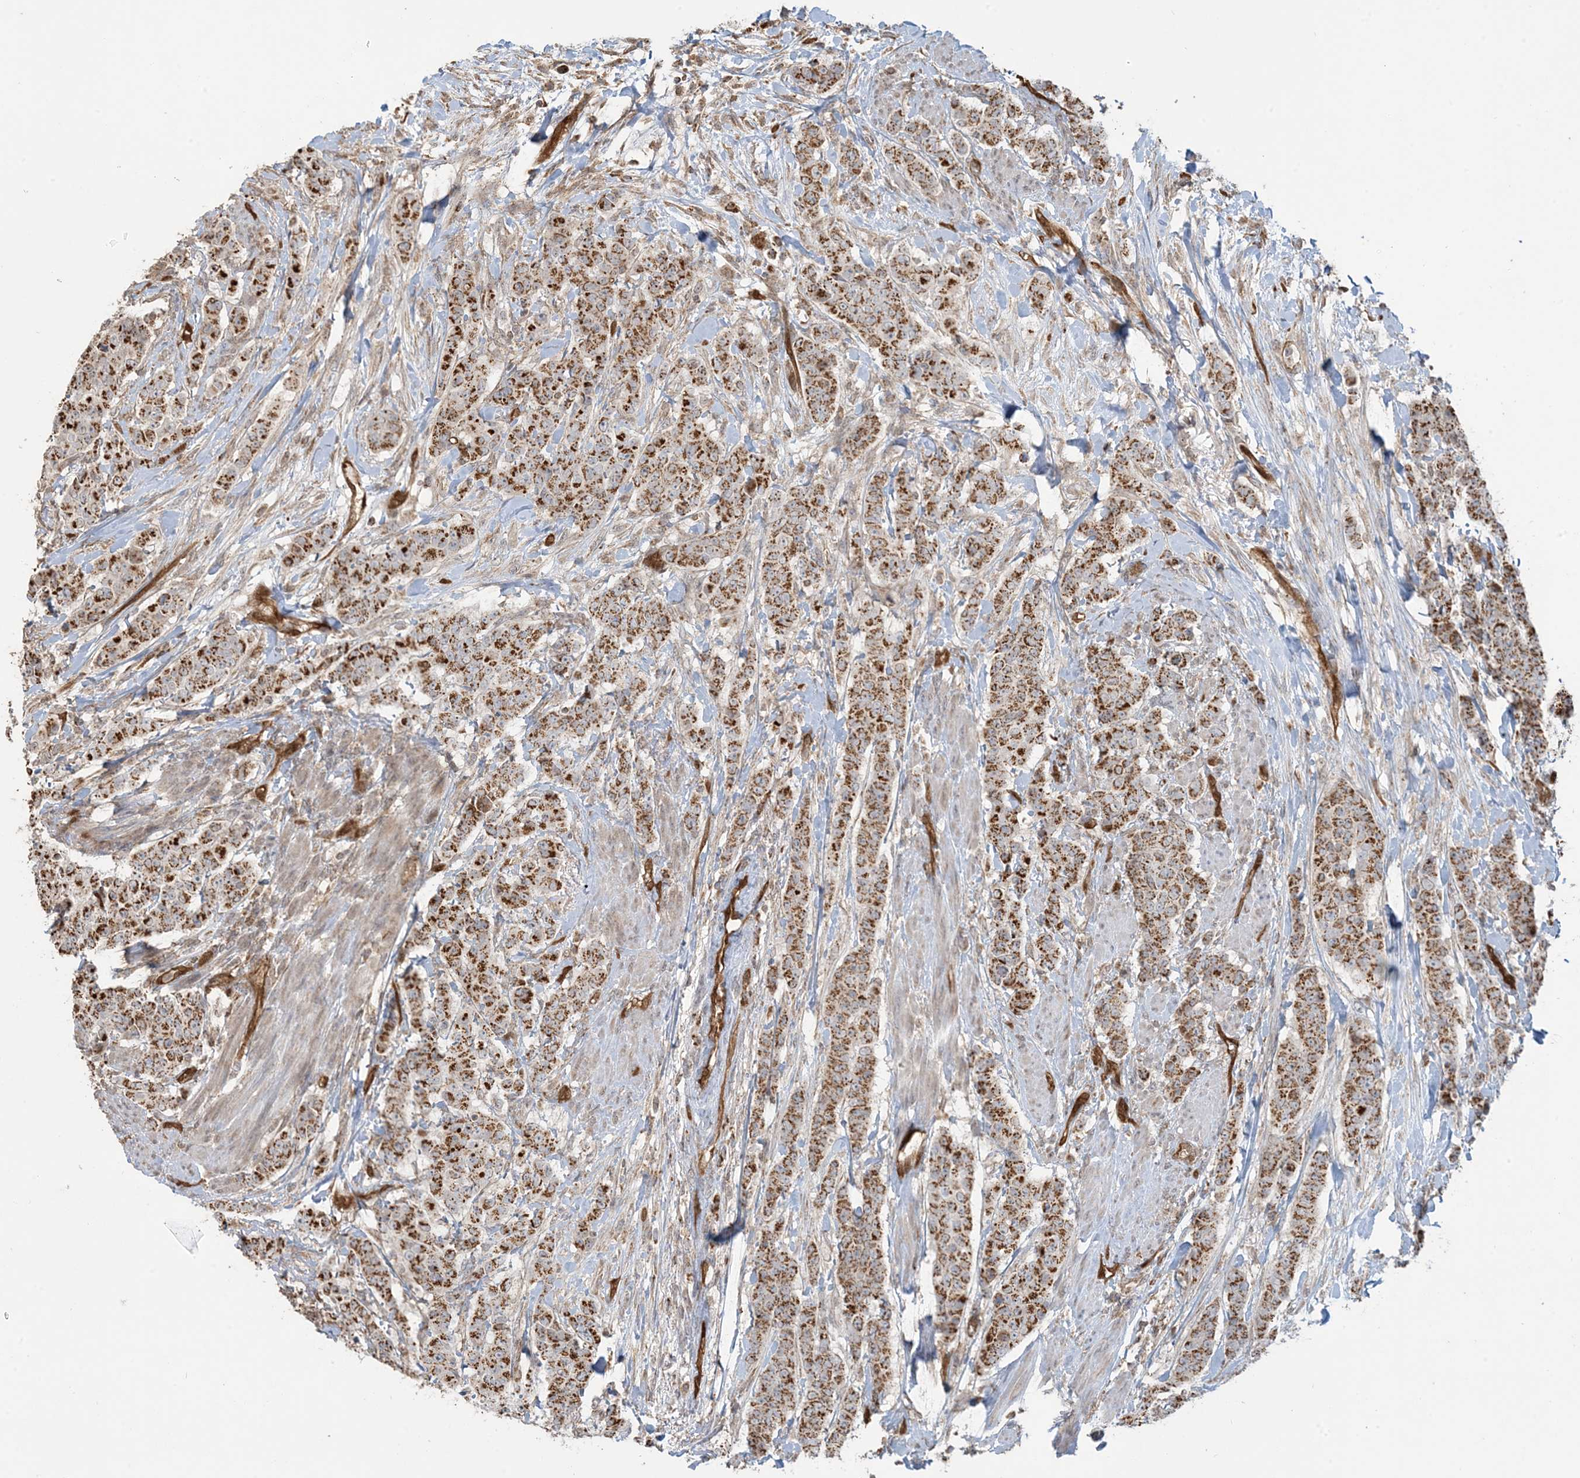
{"staining": {"intensity": "moderate", "quantity": ">75%", "location": "cytoplasmic/membranous"}, "tissue": "breast cancer", "cell_type": "Tumor cells", "image_type": "cancer", "snomed": [{"axis": "morphology", "description": "Duct carcinoma"}, {"axis": "topography", "description": "Breast"}], "caption": "The micrograph shows immunohistochemical staining of breast cancer. There is moderate cytoplasmic/membranous staining is seen in about >75% of tumor cells. (IHC, brightfield microscopy, high magnification).", "gene": "PPM1F", "patient": {"sex": "female", "age": 40}}